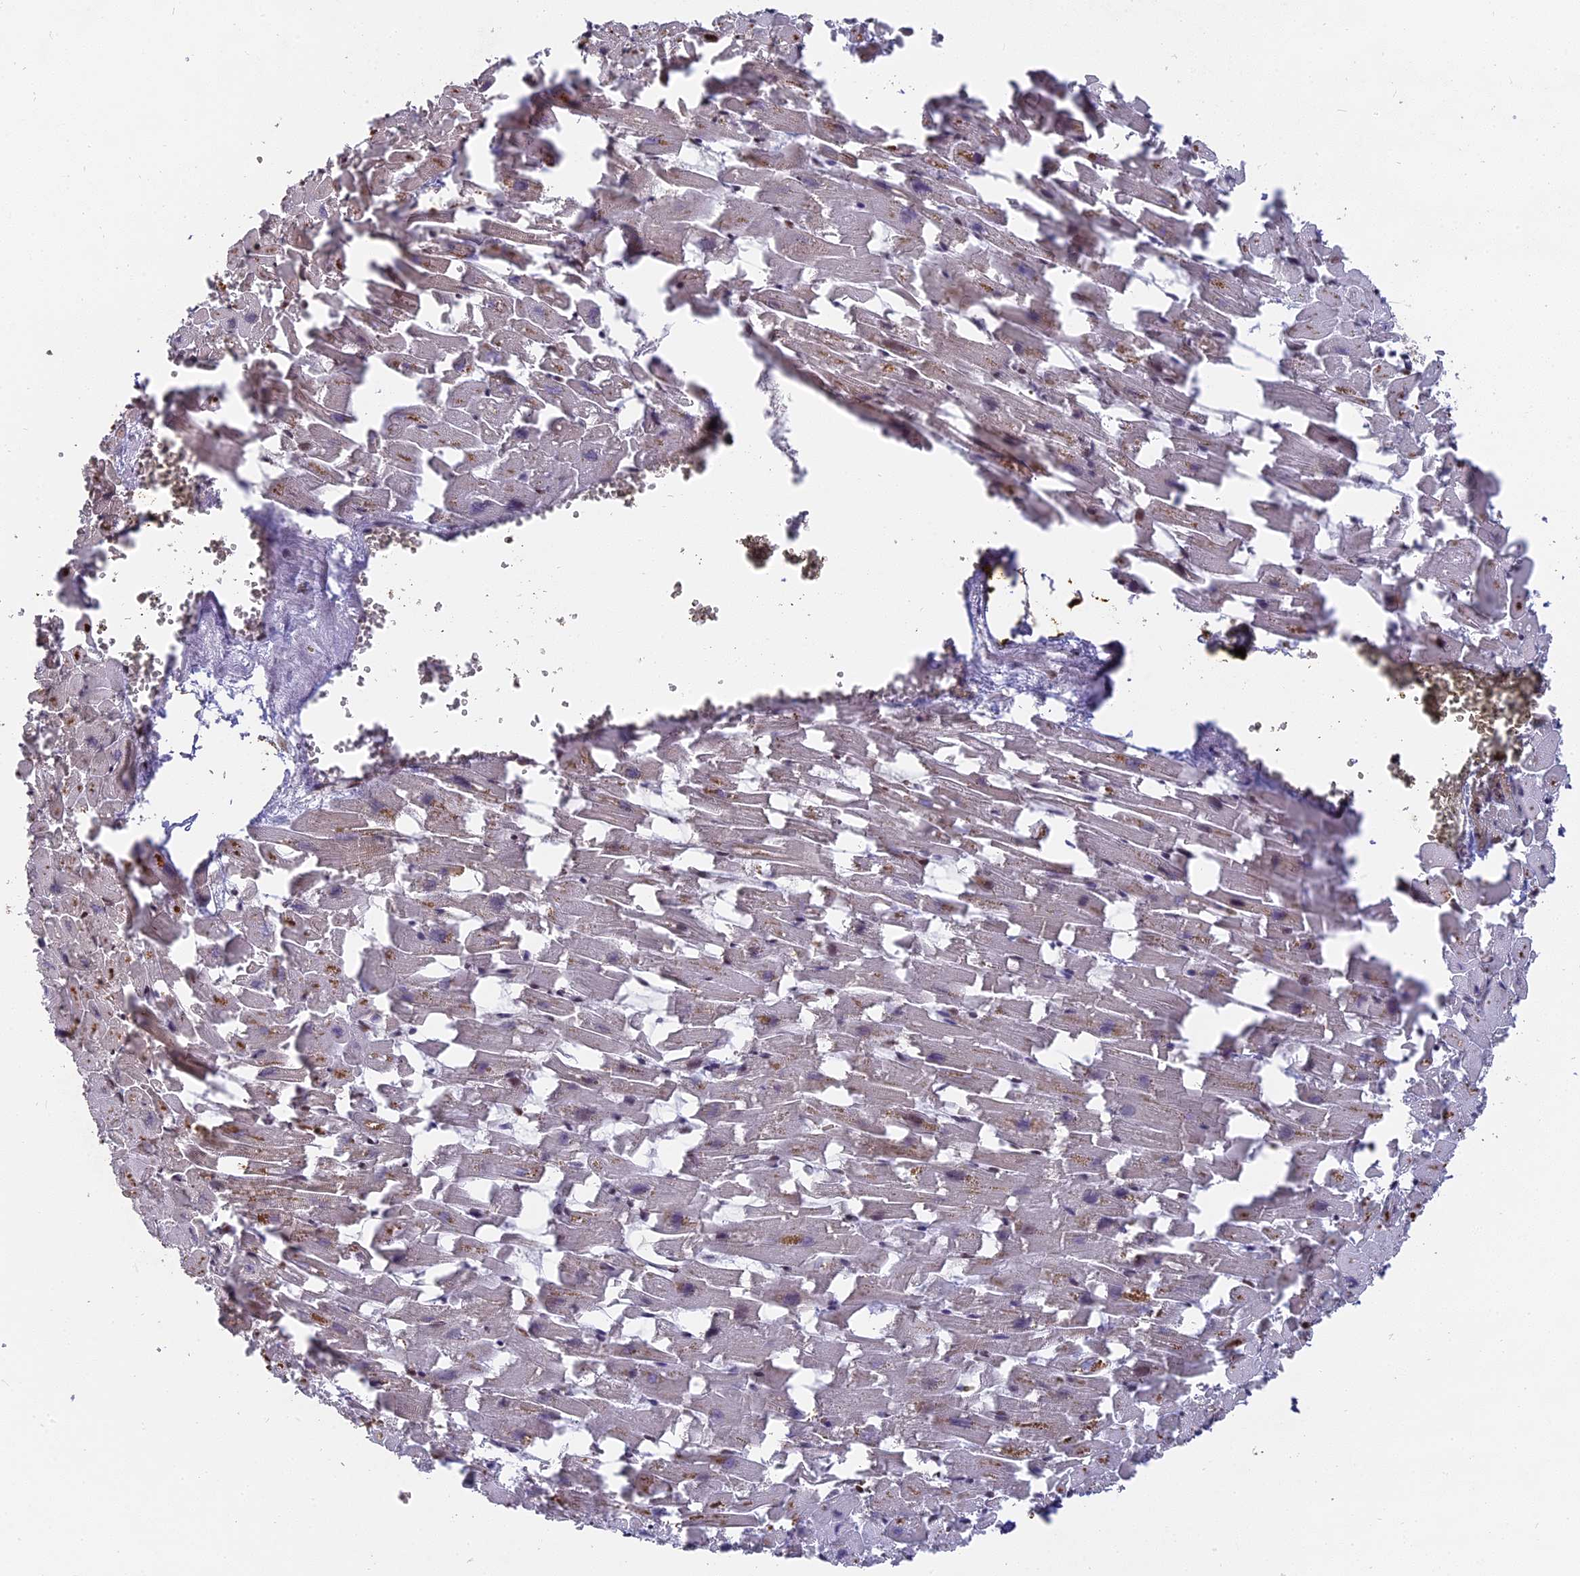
{"staining": {"intensity": "negative", "quantity": "none", "location": "none"}, "tissue": "heart muscle", "cell_type": "Cardiomyocytes", "image_type": "normal", "snomed": [{"axis": "morphology", "description": "Normal tissue, NOS"}, {"axis": "topography", "description": "Heart"}], "caption": "DAB (3,3'-diaminobenzidine) immunohistochemical staining of benign human heart muscle displays no significant staining in cardiomyocytes. (Brightfield microscopy of DAB immunohistochemistry at high magnification).", "gene": "NR1H3", "patient": {"sex": "female", "age": 64}}